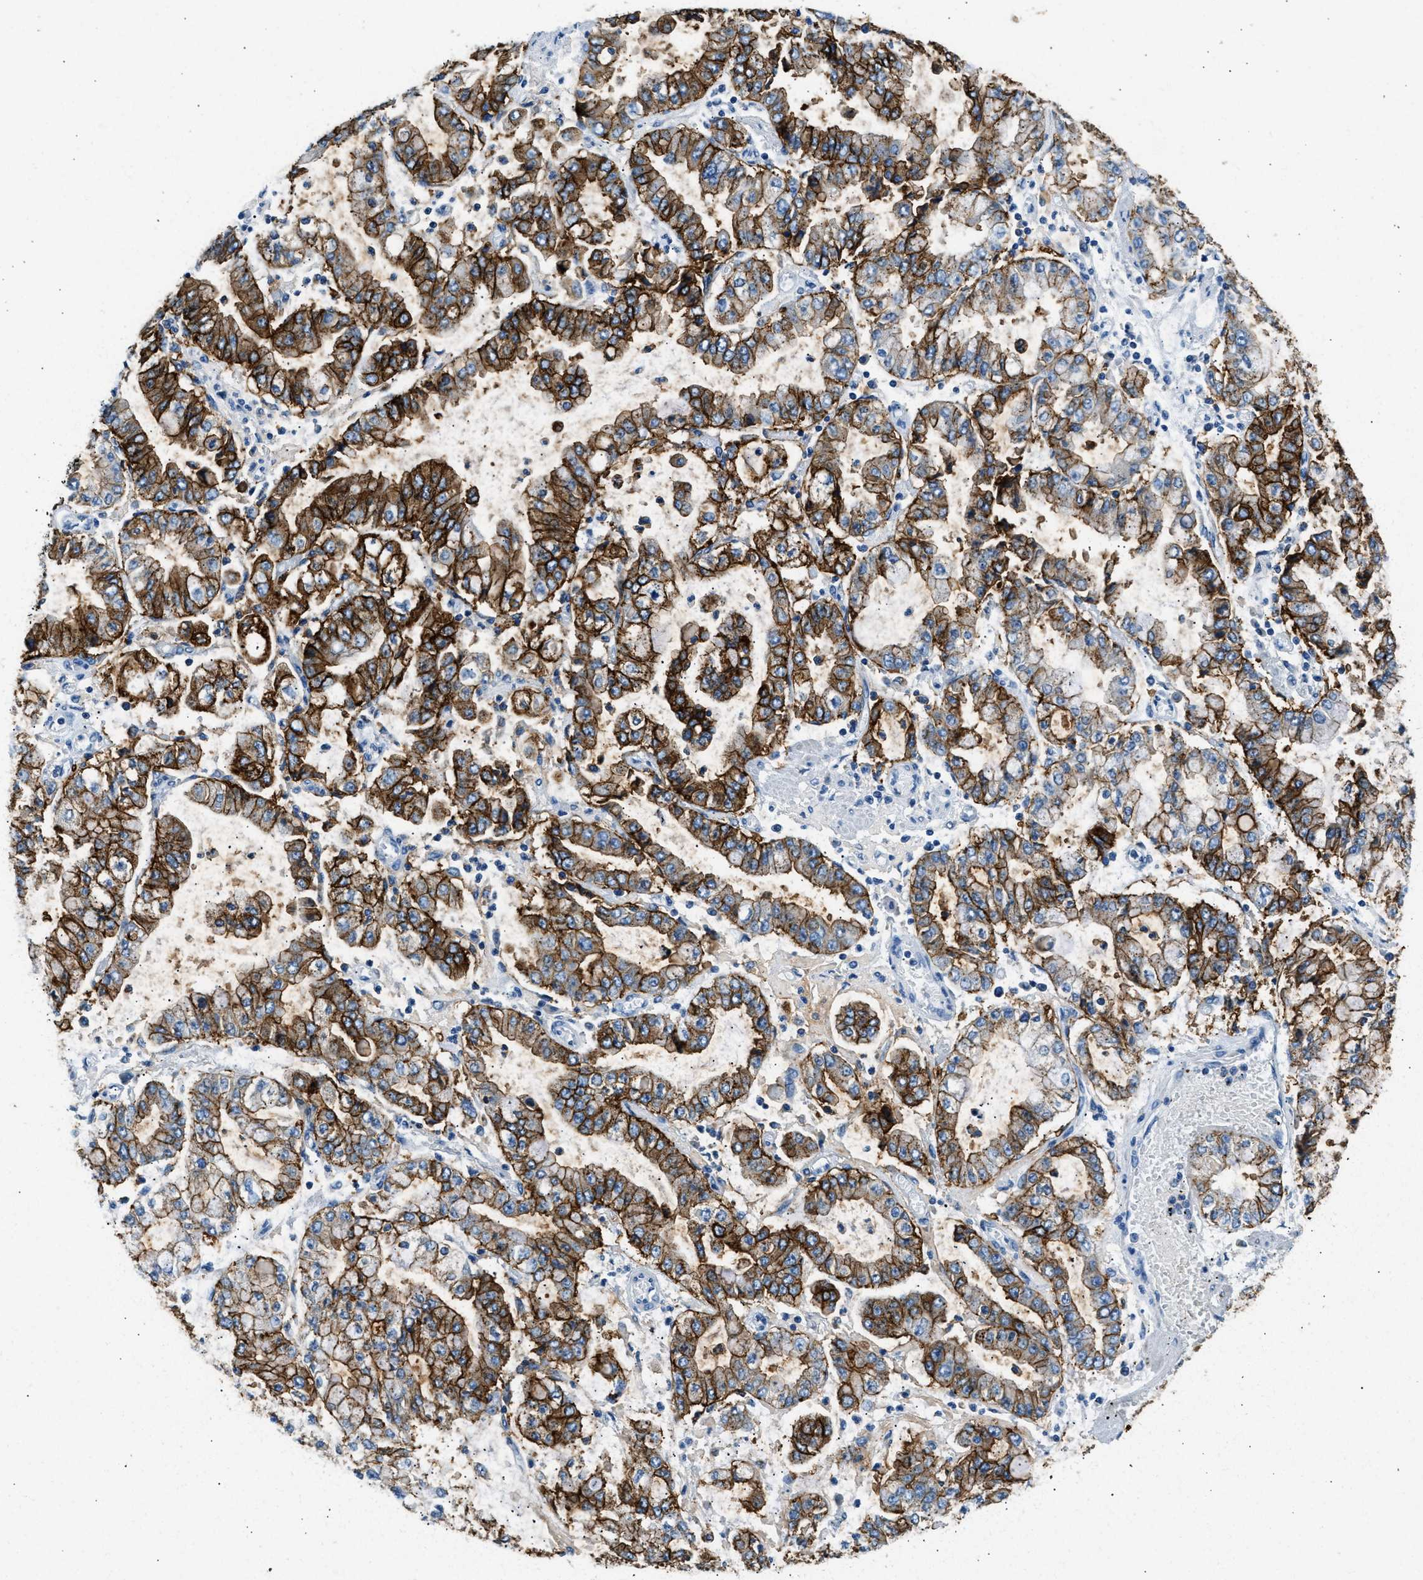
{"staining": {"intensity": "strong", "quantity": ">75%", "location": "cytoplasmic/membranous"}, "tissue": "stomach cancer", "cell_type": "Tumor cells", "image_type": "cancer", "snomed": [{"axis": "morphology", "description": "Adenocarcinoma, NOS"}, {"axis": "topography", "description": "Stomach"}], "caption": "Stomach cancer (adenocarcinoma) tissue displays strong cytoplasmic/membranous staining in about >75% of tumor cells, visualized by immunohistochemistry.", "gene": "CLDN18", "patient": {"sex": "male", "age": 76}}